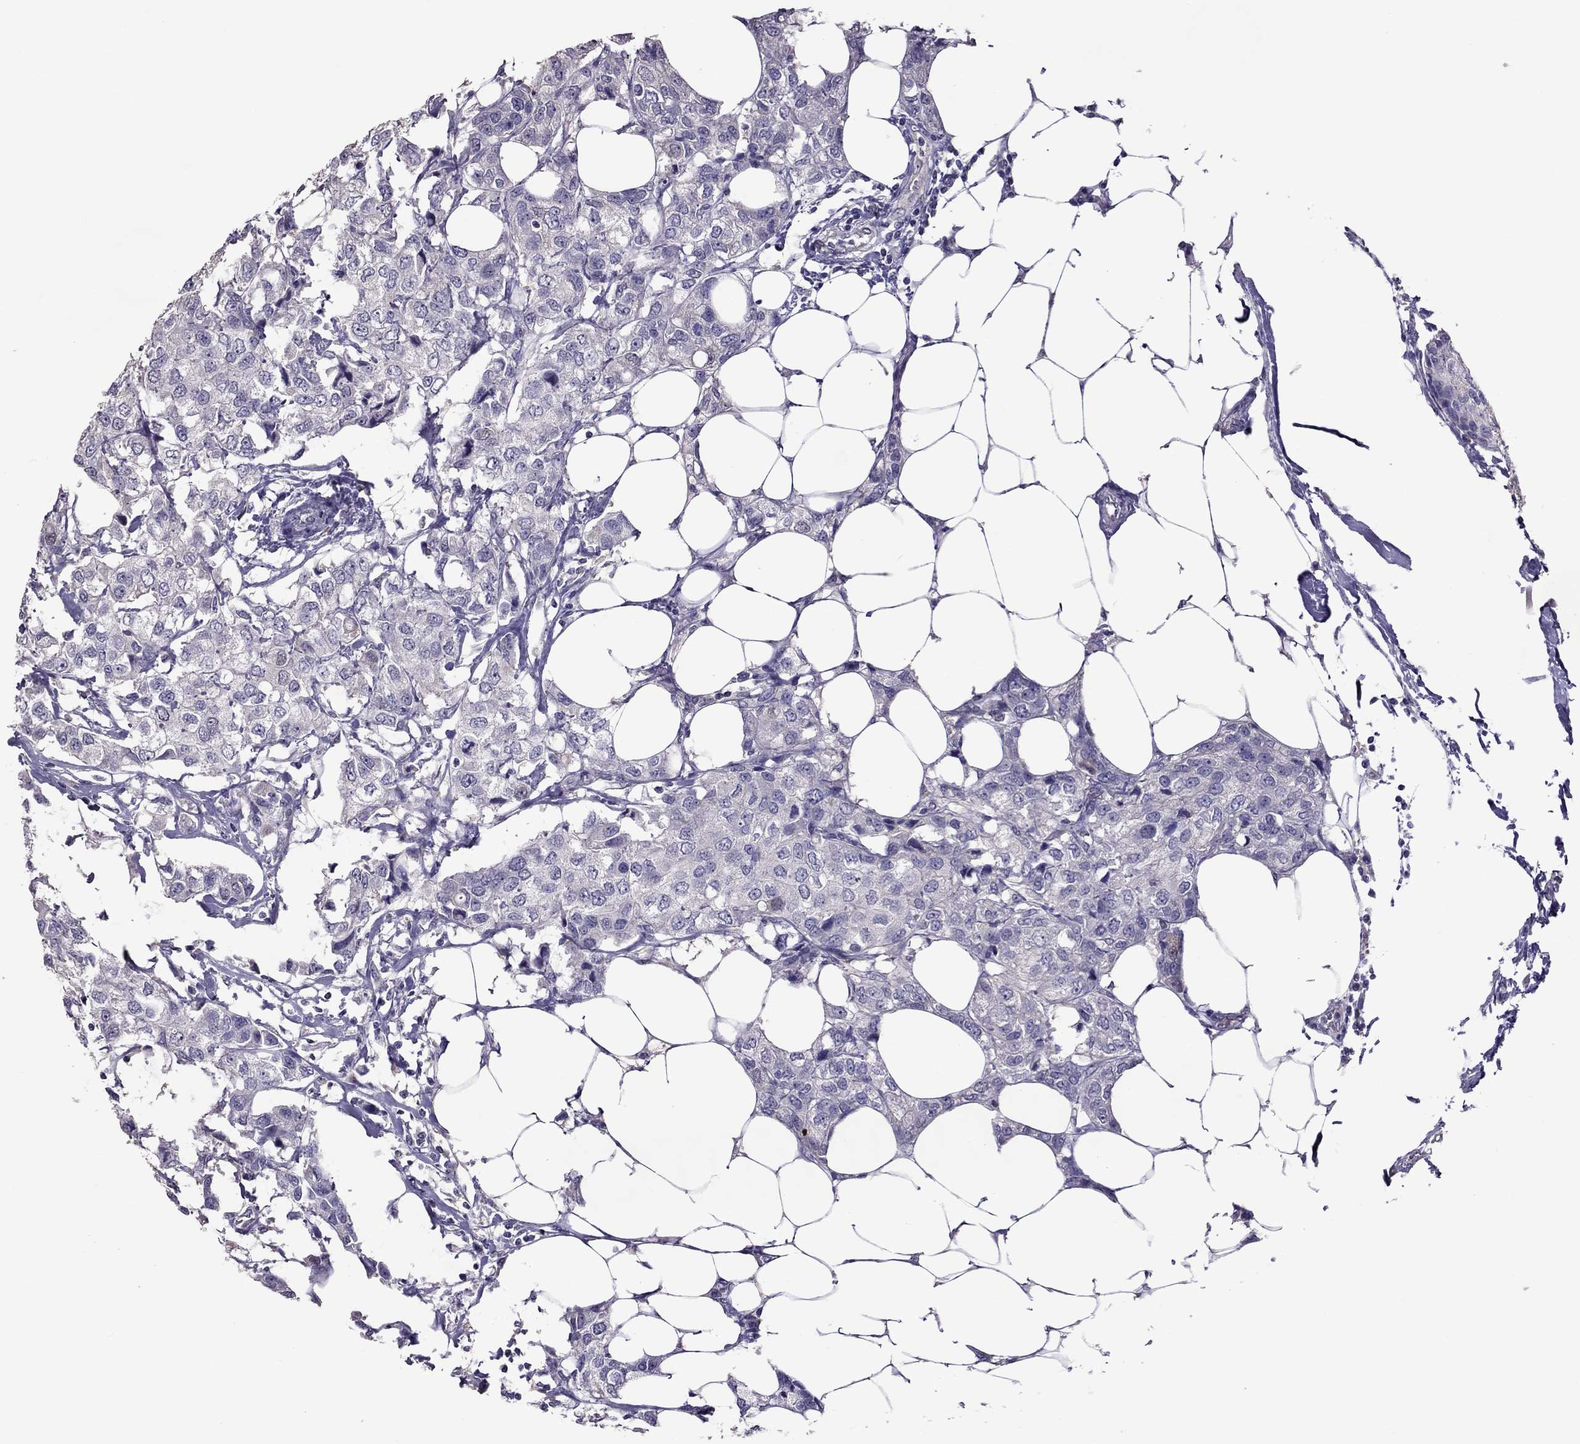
{"staining": {"intensity": "negative", "quantity": "none", "location": "none"}, "tissue": "breast cancer", "cell_type": "Tumor cells", "image_type": "cancer", "snomed": [{"axis": "morphology", "description": "Duct carcinoma"}, {"axis": "topography", "description": "Breast"}], "caption": "This is an IHC histopathology image of human breast cancer. There is no positivity in tumor cells.", "gene": "LRRC46", "patient": {"sex": "female", "age": 80}}